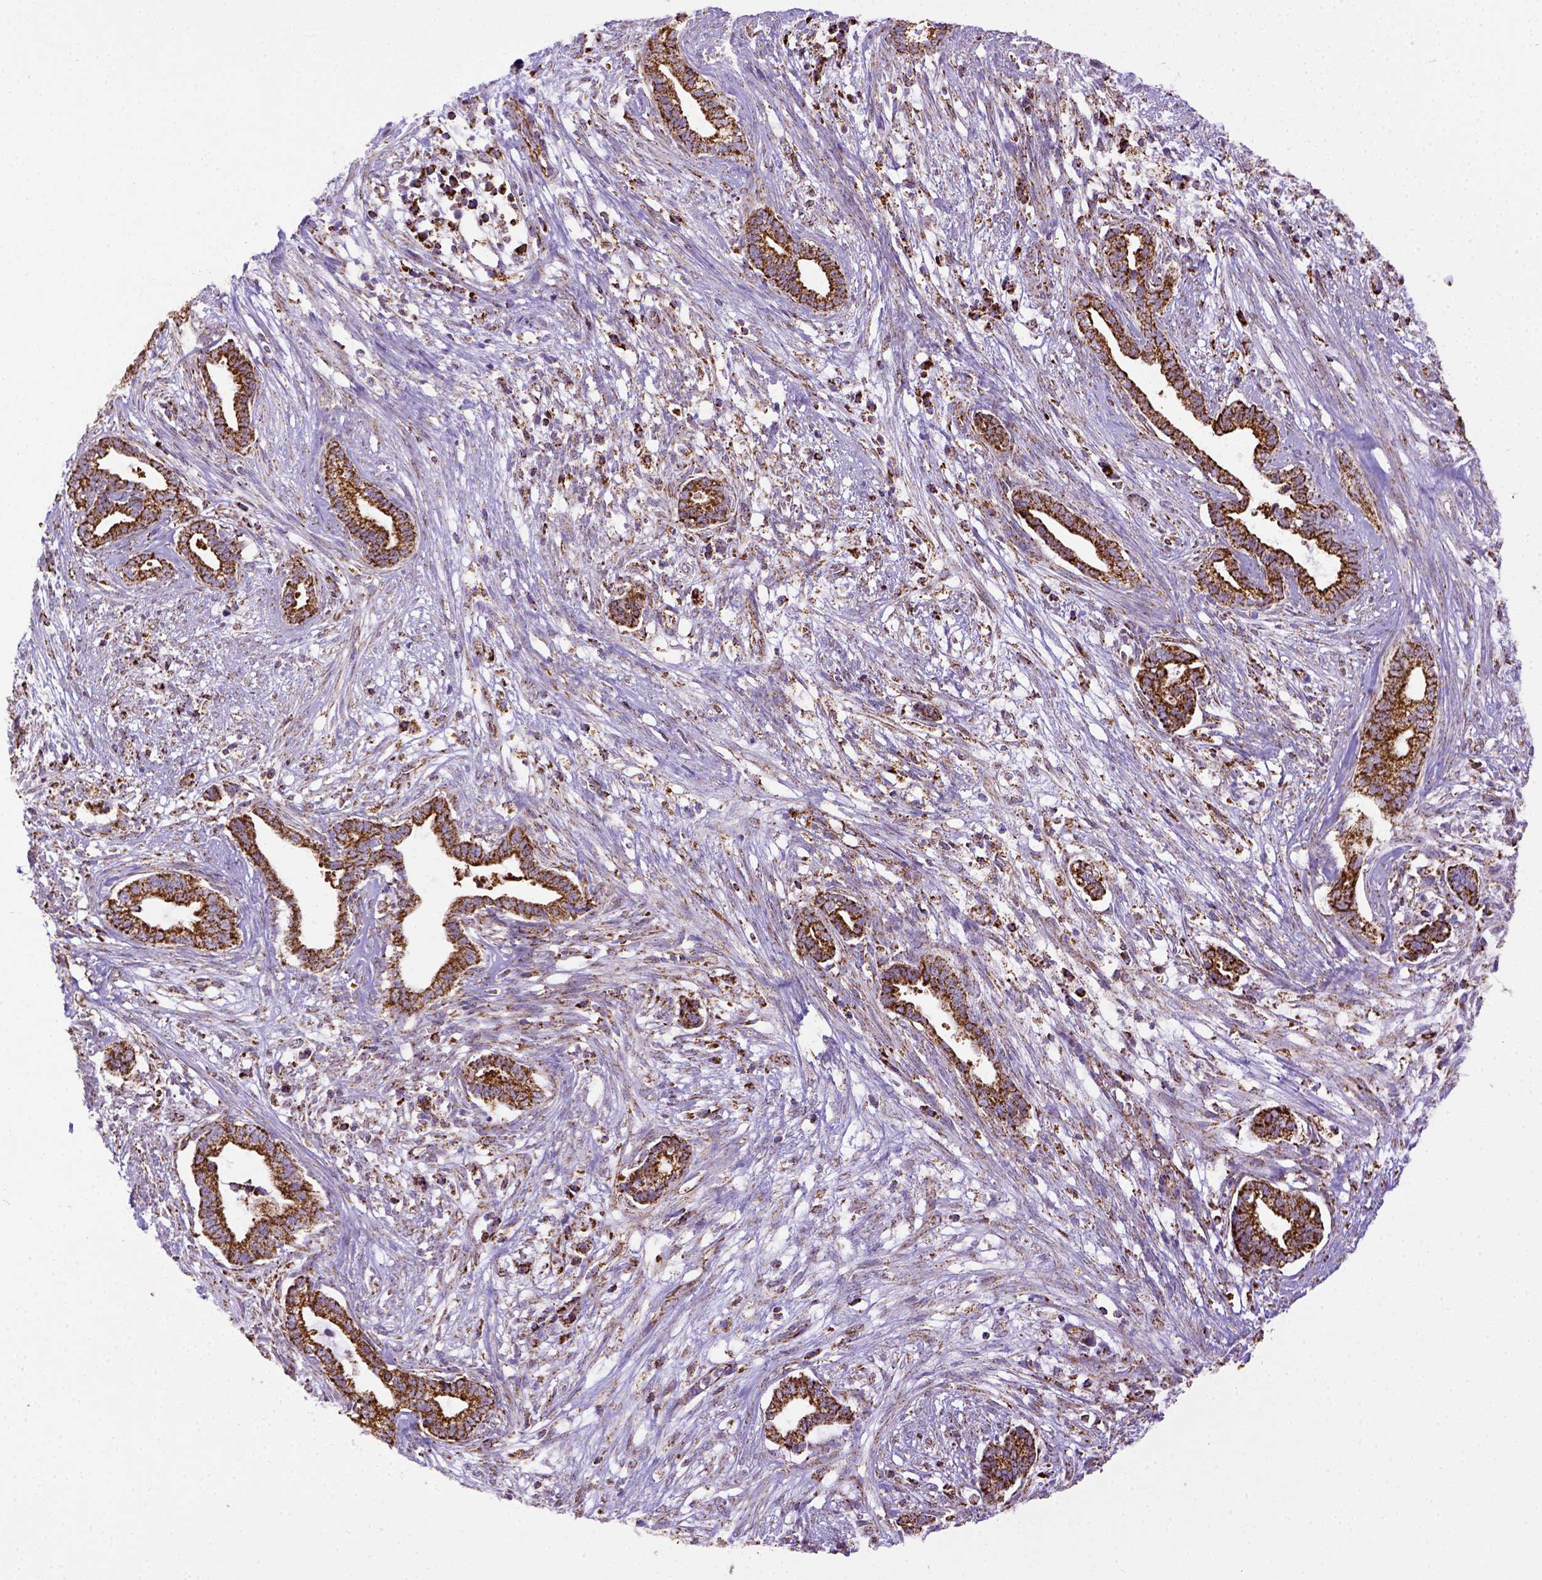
{"staining": {"intensity": "strong", "quantity": ">75%", "location": "cytoplasmic/membranous"}, "tissue": "cervical cancer", "cell_type": "Tumor cells", "image_type": "cancer", "snomed": [{"axis": "morphology", "description": "Adenocarcinoma, NOS"}, {"axis": "topography", "description": "Cervix"}], "caption": "Brown immunohistochemical staining in cervical cancer (adenocarcinoma) exhibits strong cytoplasmic/membranous staining in about >75% of tumor cells.", "gene": "MT-CO1", "patient": {"sex": "female", "age": 62}}